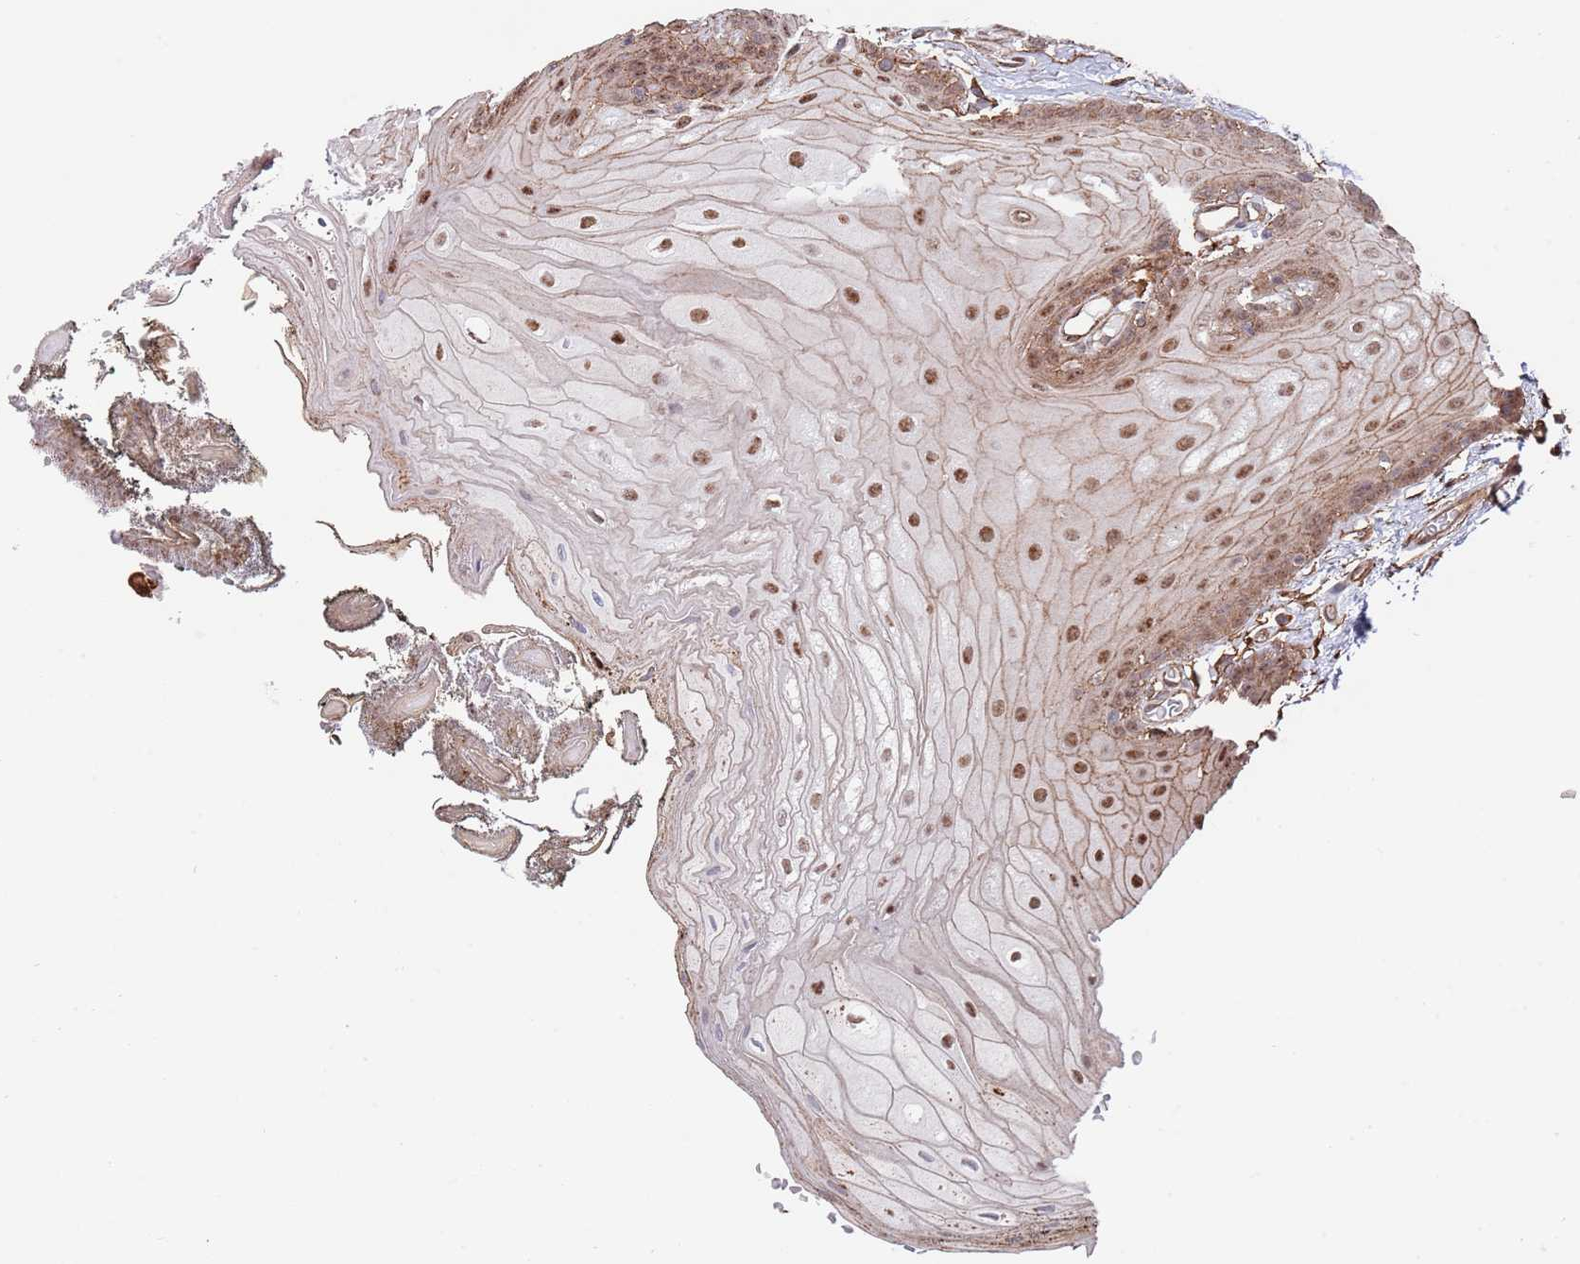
{"staining": {"intensity": "moderate", "quantity": ">75%", "location": "cytoplasmic/membranous,nuclear"}, "tissue": "oral mucosa", "cell_type": "Squamous epithelial cells", "image_type": "normal", "snomed": [{"axis": "morphology", "description": "Normal tissue, NOS"}, {"axis": "morphology", "description": "Squamous cell carcinoma, NOS"}, {"axis": "topography", "description": "Oral tissue"}, {"axis": "topography", "description": "Head-Neck"}], "caption": "Immunohistochemical staining of normal oral mucosa exhibits >75% levels of moderate cytoplasmic/membranous,nuclear protein staining in approximately >75% of squamous epithelial cells.", "gene": "BPNT1", "patient": {"sex": "female", "age": 81}}